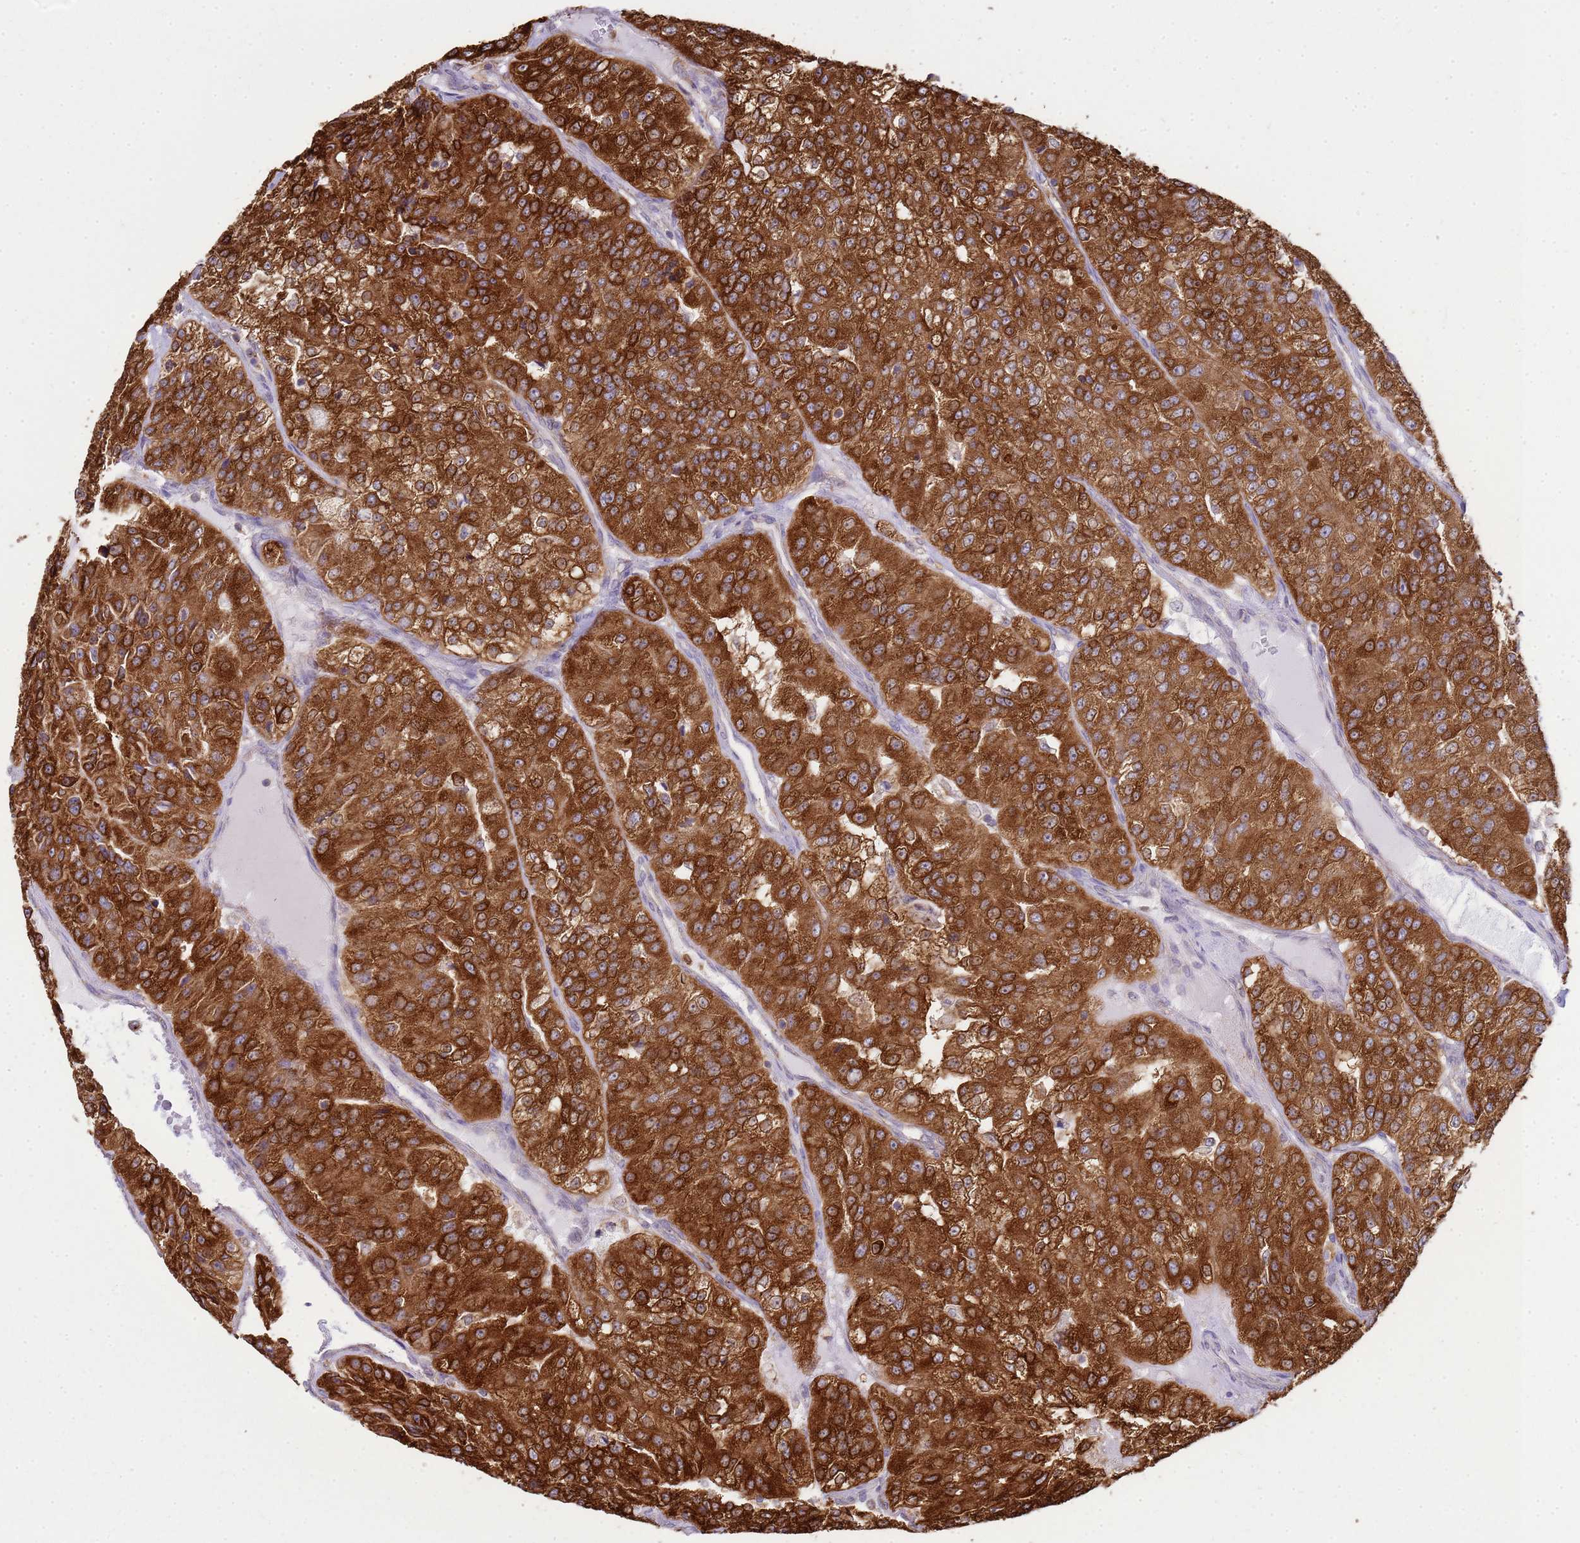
{"staining": {"intensity": "strong", "quantity": ">75%", "location": "cytoplasmic/membranous"}, "tissue": "renal cancer", "cell_type": "Tumor cells", "image_type": "cancer", "snomed": [{"axis": "morphology", "description": "Adenocarcinoma, NOS"}, {"axis": "topography", "description": "Kidney"}], "caption": "Protein expression by immunohistochemistry (IHC) demonstrates strong cytoplasmic/membranous staining in approximately >75% of tumor cells in renal cancer.", "gene": "GABRE", "patient": {"sex": "female", "age": 63}}